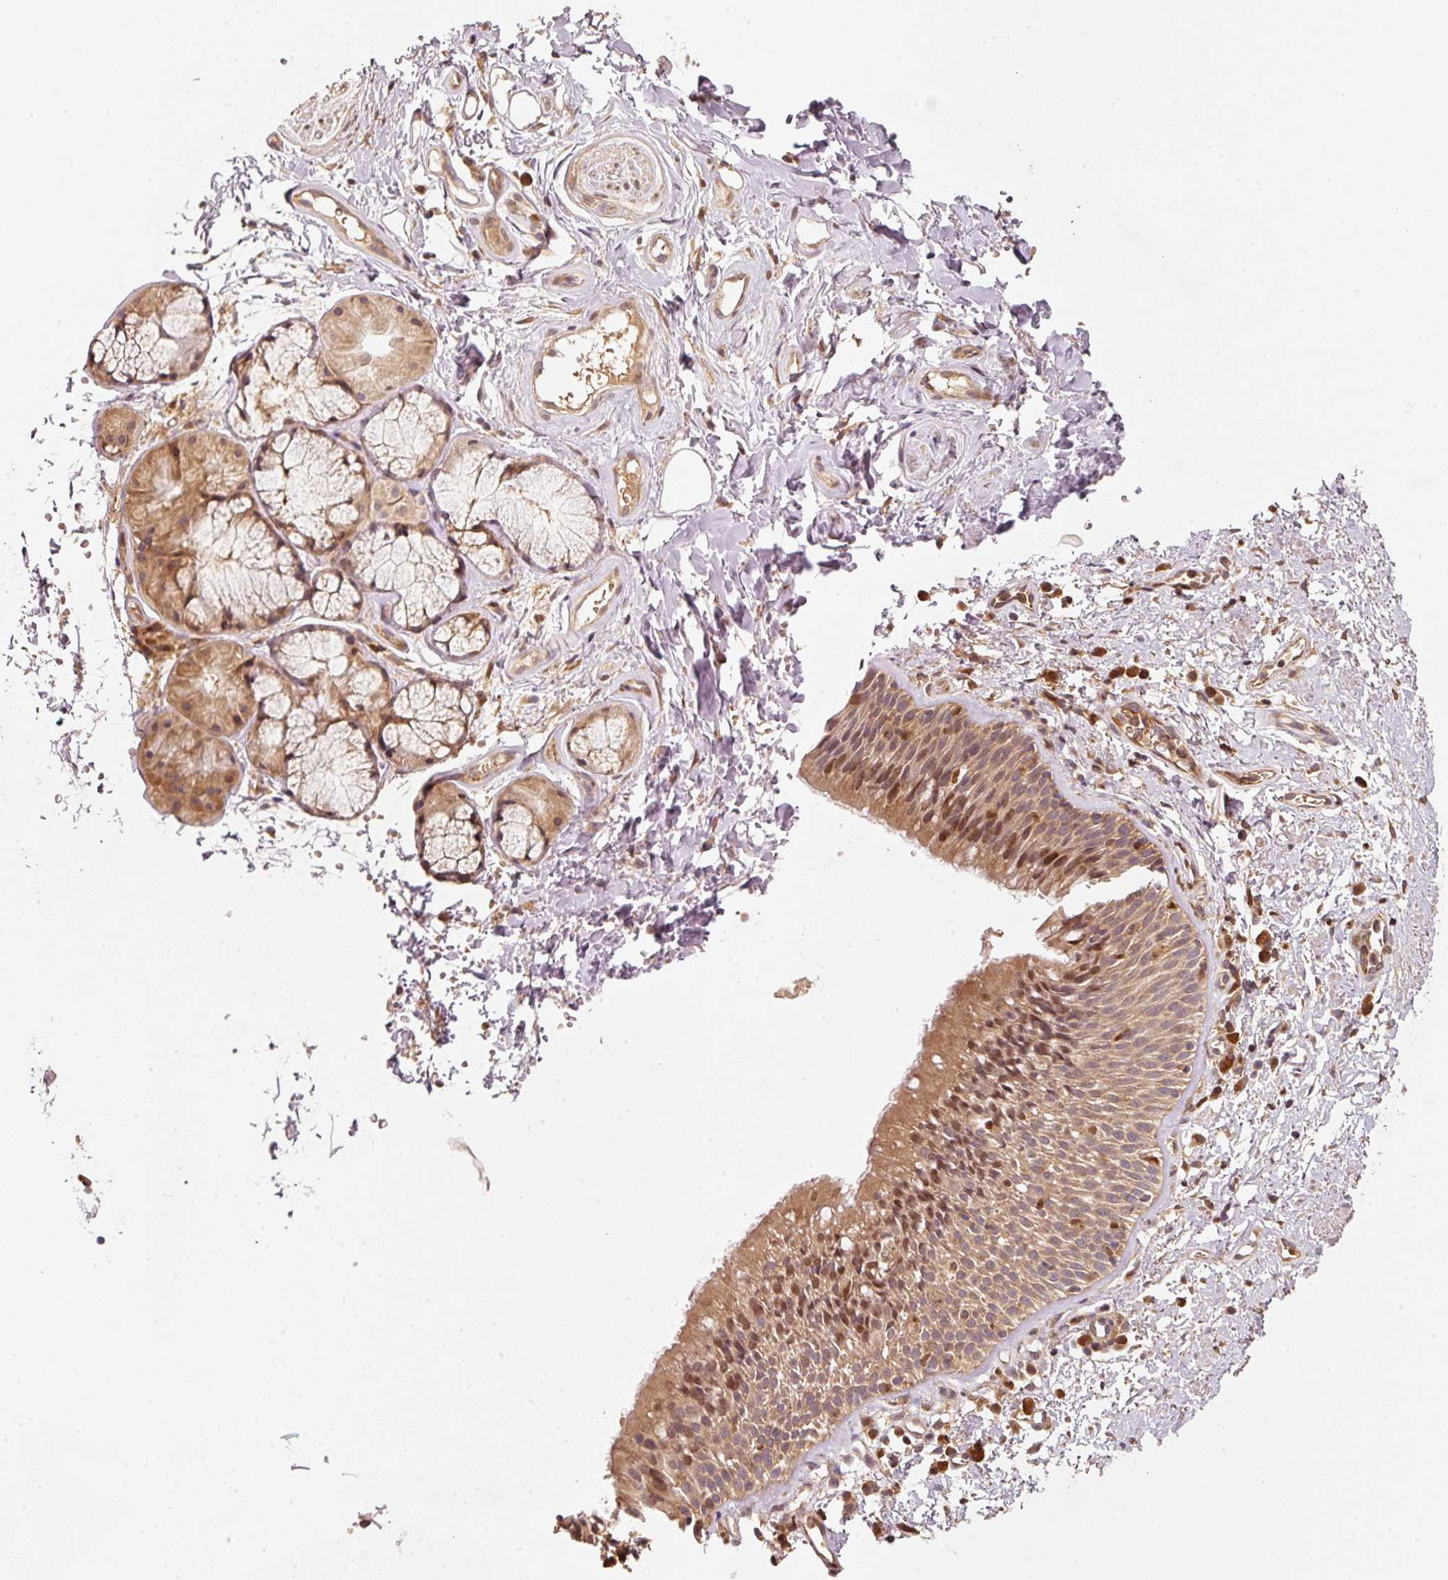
{"staining": {"intensity": "moderate", "quantity": ">75%", "location": "cytoplasmic/membranous,nuclear"}, "tissue": "nasopharynx", "cell_type": "Respiratory epithelial cells", "image_type": "normal", "snomed": [{"axis": "morphology", "description": "Normal tissue, NOS"}, {"axis": "topography", "description": "Cartilage tissue"}, {"axis": "topography", "description": "Nasopharynx"}, {"axis": "topography", "description": "Thyroid gland"}], "caption": "IHC (DAB) staining of unremarkable nasopharynx displays moderate cytoplasmic/membranous,nuclear protein expression in about >75% of respiratory epithelial cells.", "gene": "RRAS2", "patient": {"sex": "male", "age": 63}}